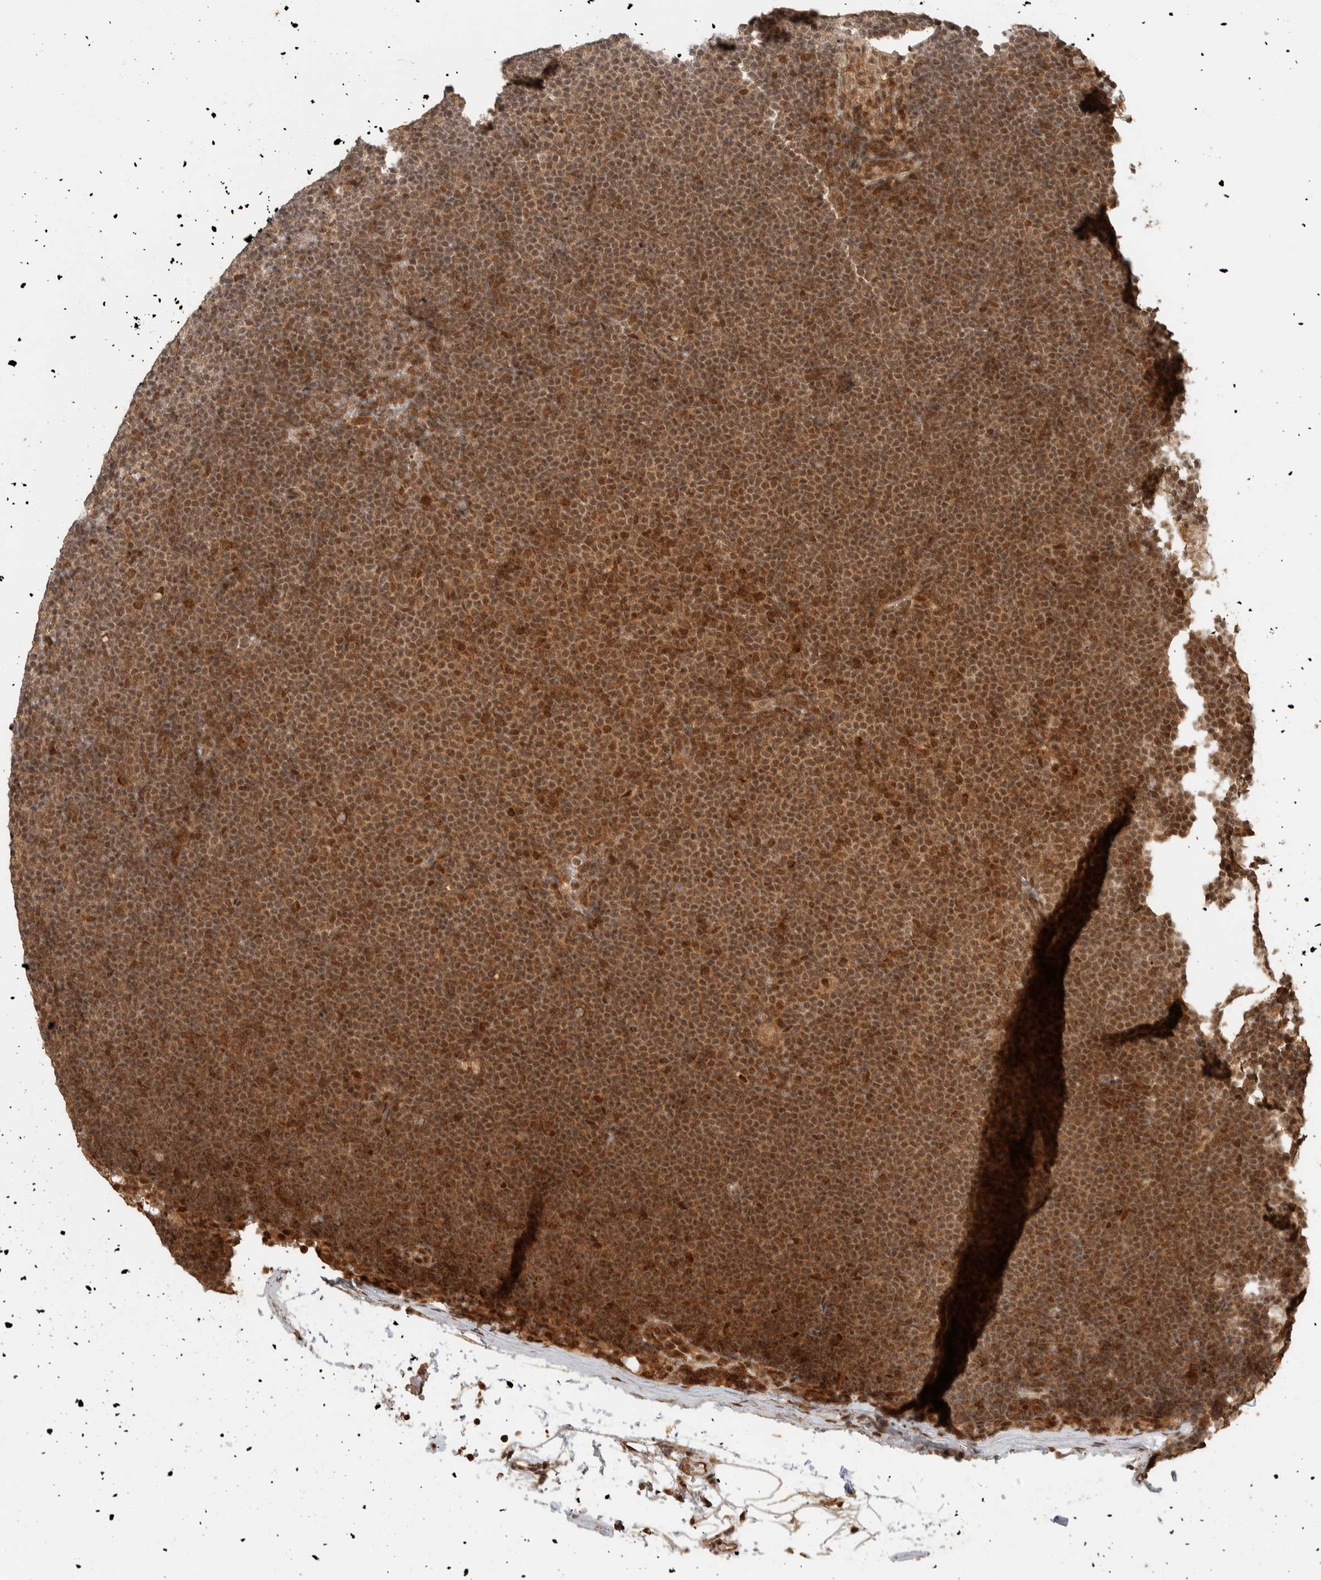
{"staining": {"intensity": "strong", "quantity": ">75%", "location": "cytoplasmic/membranous,nuclear"}, "tissue": "lymphoma", "cell_type": "Tumor cells", "image_type": "cancer", "snomed": [{"axis": "morphology", "description": "Malignant lymphoma, non-Hodgkin's type, Low grade"}, {"axis": "topography", "description": "Lymph node"}], "caption": "DAB (3,3'-diaminobenzidine) immunohistochemical staining of lymphoma displays strong cytoplasmic/membranous and nuclear protein staining in approximately >75% of tumor cells. (DAB (3,3'-diaminobenzidine) IHC, brown staining for protein, blue staining for nuclei).", "gene": "ZBTB2", "patient": {"sex": "female", "age": 53}}